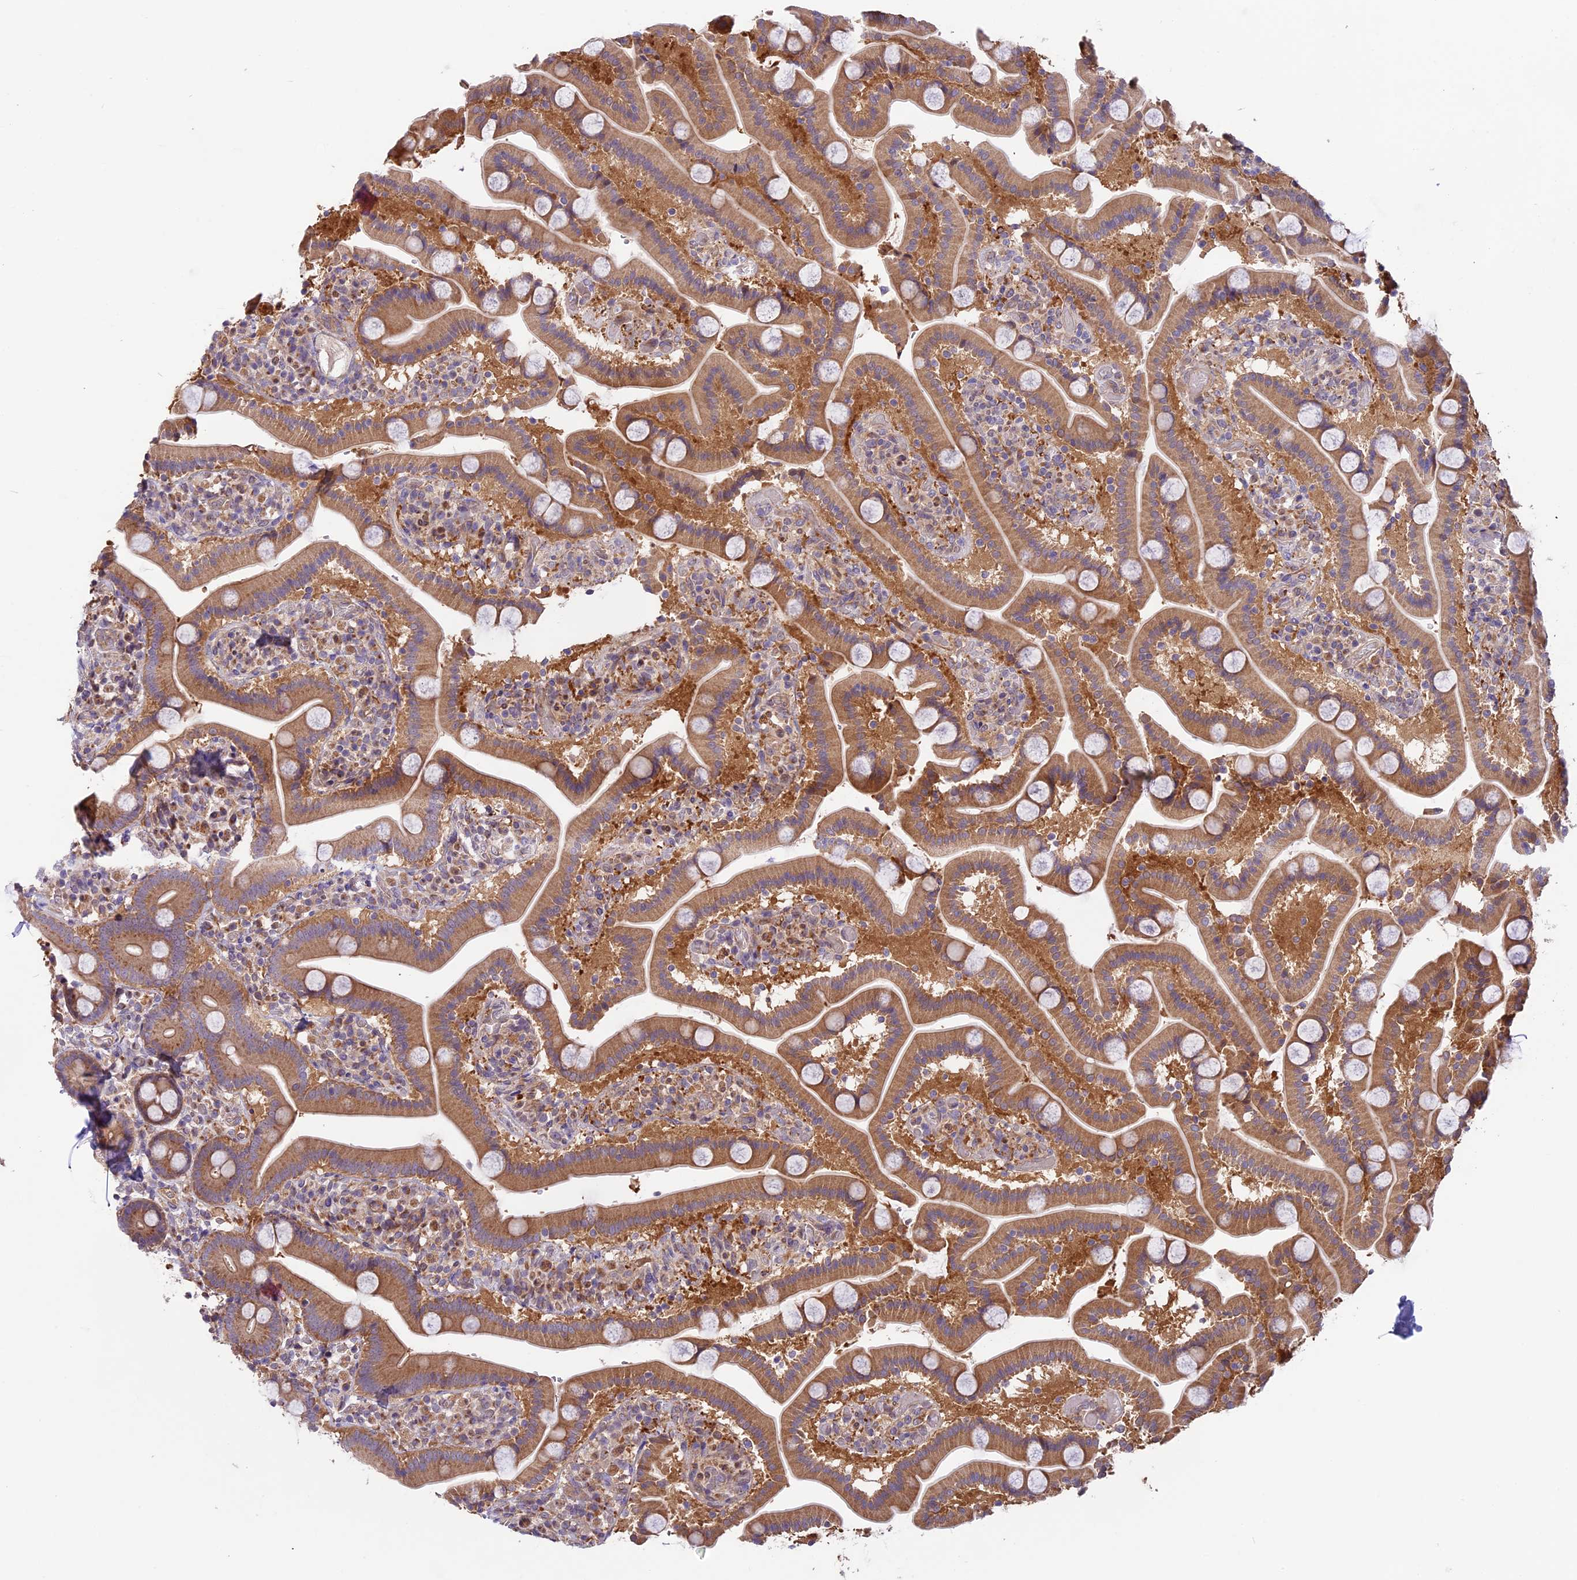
{"staining": {"intensity": "moderate", "quantity": ">75%", "location": "cytoplasmic/membranous"}, "tissue": "duodenum", "cell_type": "Glandular cells", "image_type": "normal", "snomed": [{"axis": "morphology", "description": "Normal tissue, NOS"}, {"axis": "topography", "description": "Duodenum"}], "caption": "Unremarkable duodenum exhibits moderate cytoplasmic/membranous staining in about >75% of glandular cells, visualized by immunohistochemistry. The staining was performed using DAB (3,3'-diaminobenzidine) to visualize the protein expression in brown, while the nuclei were stained in blue with hematoxylin (Magnification: 20x).", "gene": "COG8", "patient": {"sex": "male", "age": 55}}